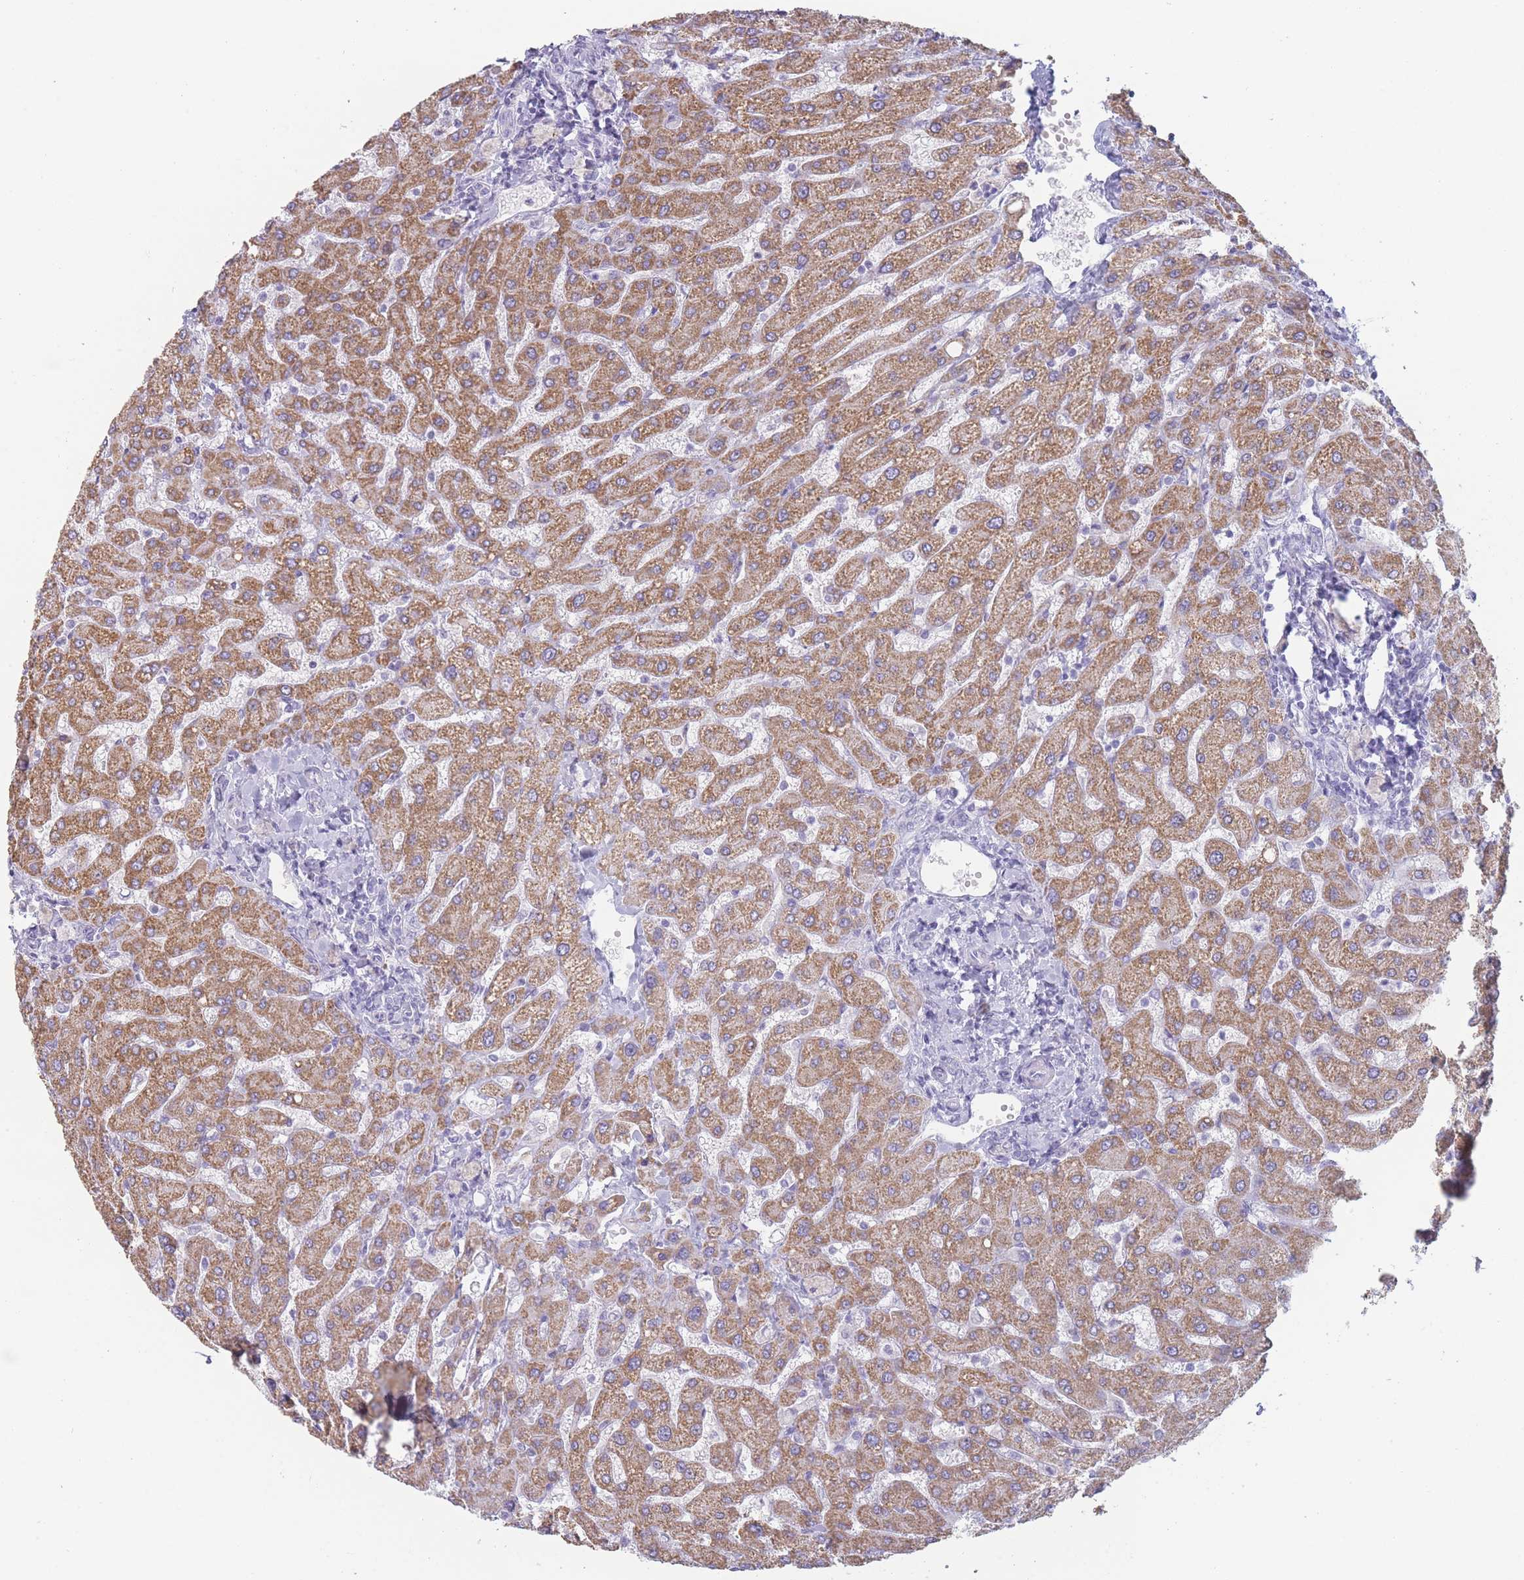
{"staining": {"intensity": "negative", "quantity": "none", "location": "none"}, "tissue": "liver", "cell_type": "Cholangiocytes", "image_type": "normal", "snomed": [{"axis": "morphology", "description": "Normal tissue, NOS"}, {"axis": "topography", "description": "Liver"}], "caption": "An IHC photomicrograph of normal liver is shown. There is no staining in cholangiocytes of liver. (DAB immunohistochemistry visualized using brightfield microscopy, high magnification).", "gene": "GPR12", "patient": {"sex": "male", "age": 55}}